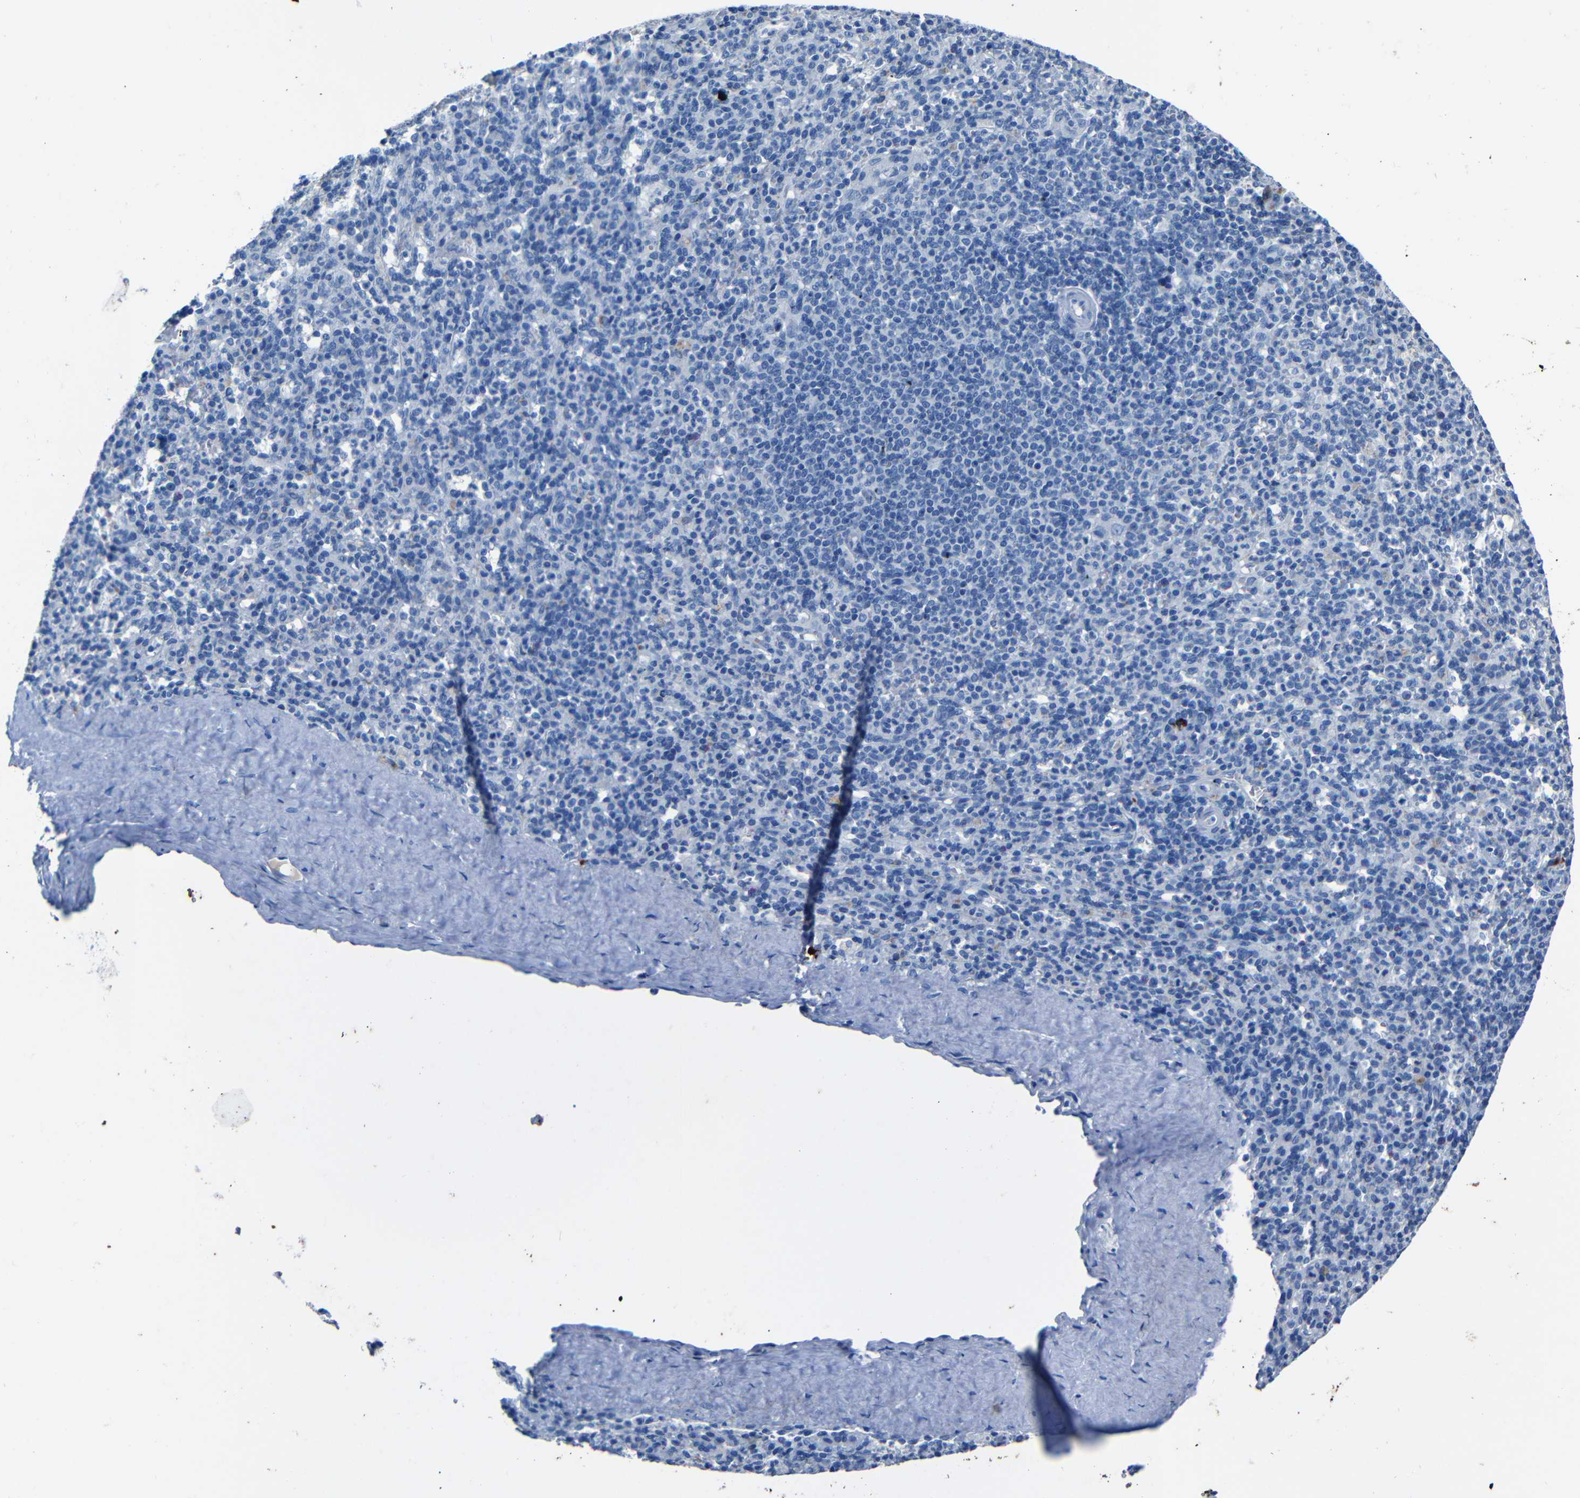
{"staining": {"intensity": "negative", "quantity": "none", "location": "none"}, "tissue": "spleen", "cell_type": "Cells in red pulp", "image_type": "normal", "snomed": [{"axis": "morphology", "description": "Normal tissue, NOS"}, {"axis": "topography", "description": "Spleen"}], "caption": "Spleen stained for a protein using immunohistochemistry exhibits no positivity cells in red pulp.", "gene": "CLDN11", "patient": {"sex": "male", "age": 36}}